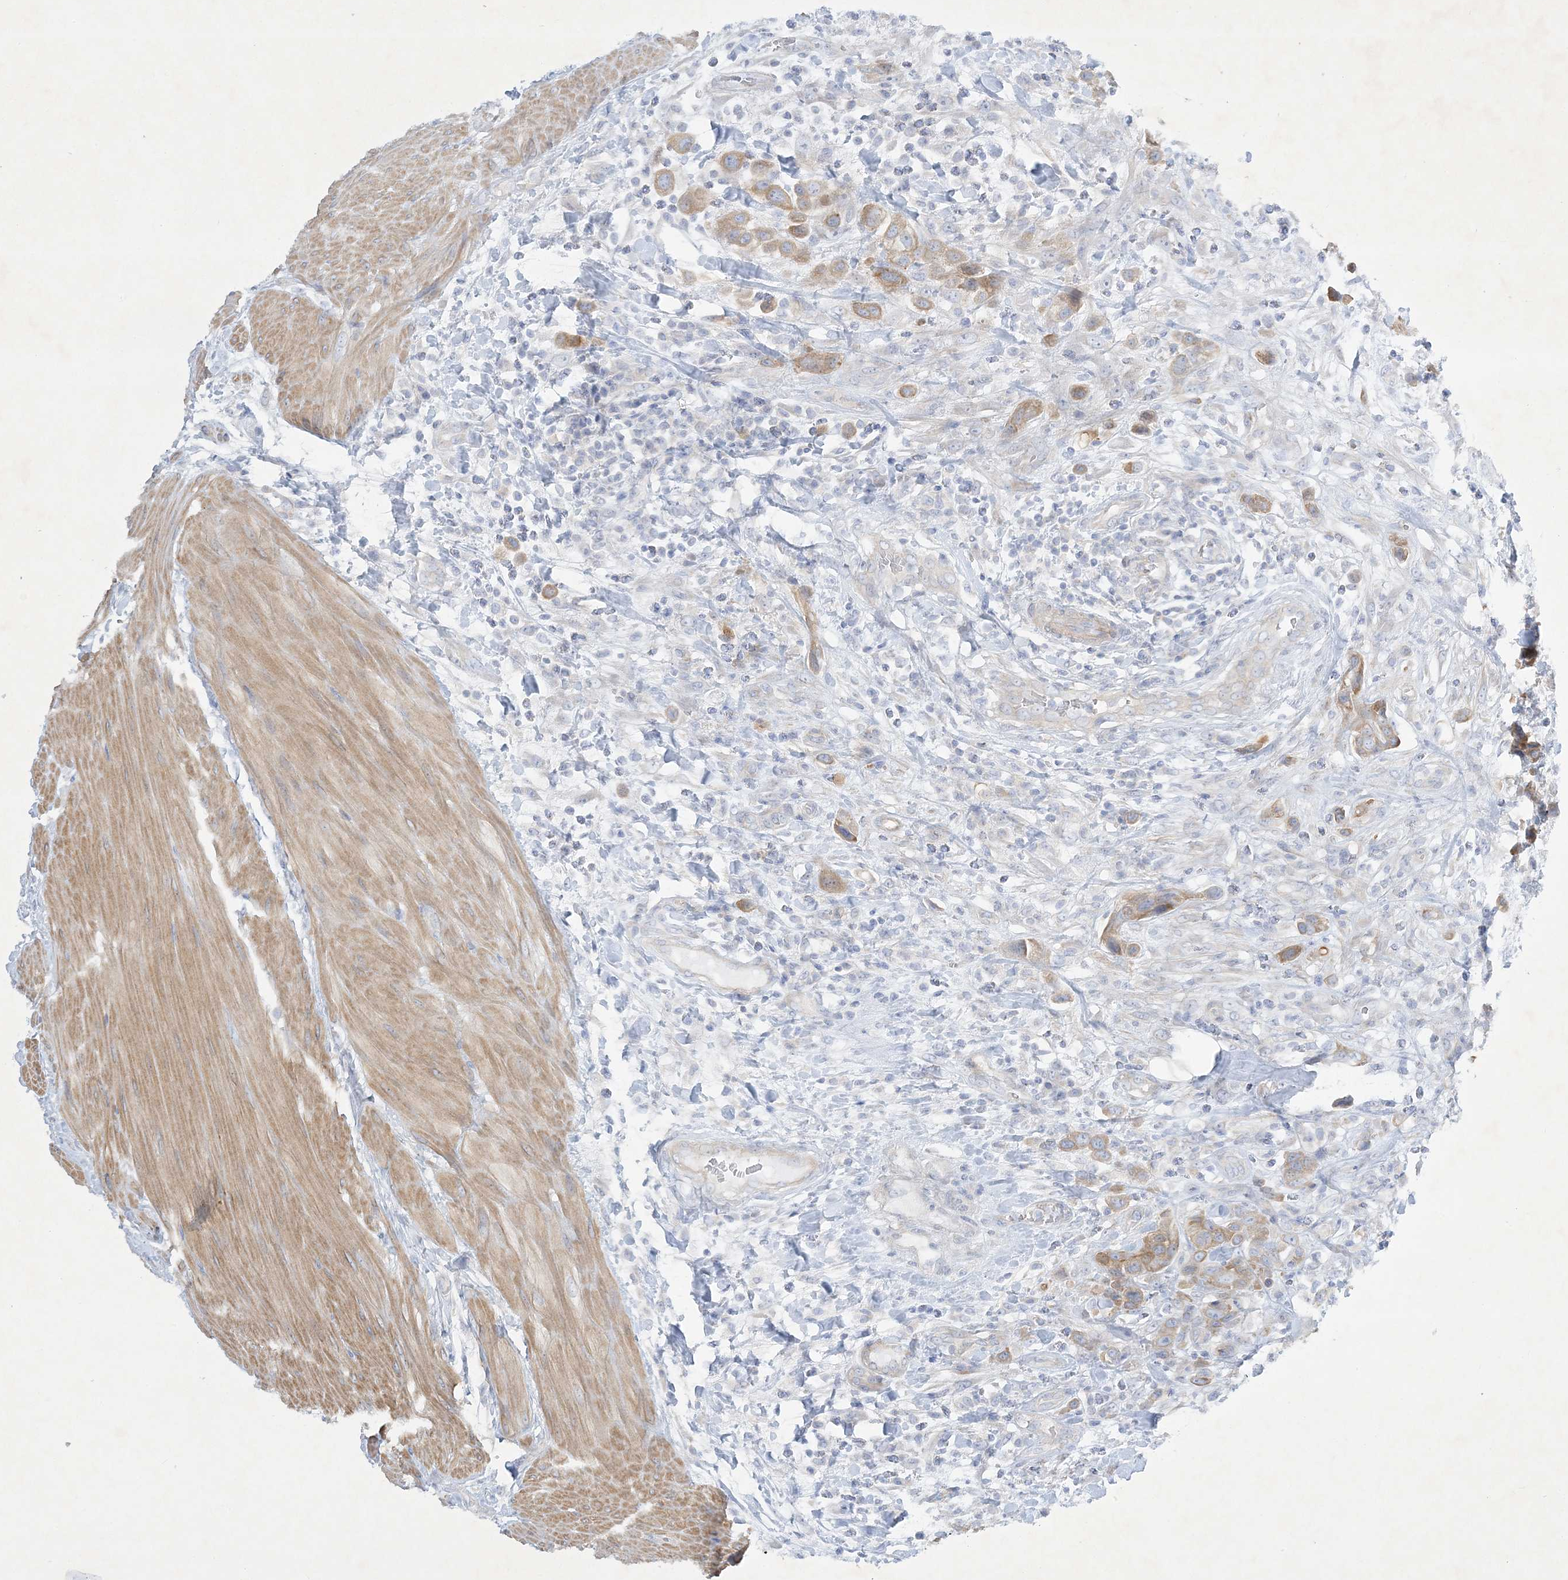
{"staining": {"intensity": "moderate", "quantity": ">75%", "location": "cytoplasmic/membranous"}, "tissue": "urothelial cancer", "cell_type": "Tumor cells", "image_type": "cancer", "snomed": [{"axis": "morphology", "description": "Urothelial carcinoma, High grade"}, {"axis": "topography", "description": "Urinary bladder"}], "caption": "Immunohistochemistry of urothelial cancer reveals medium levels of moderate cytoplasmic/membranous staining in approximately >75% of tumor cells.", "gene": "FARSB", "patient": {"sex": "male", "age": 50}}